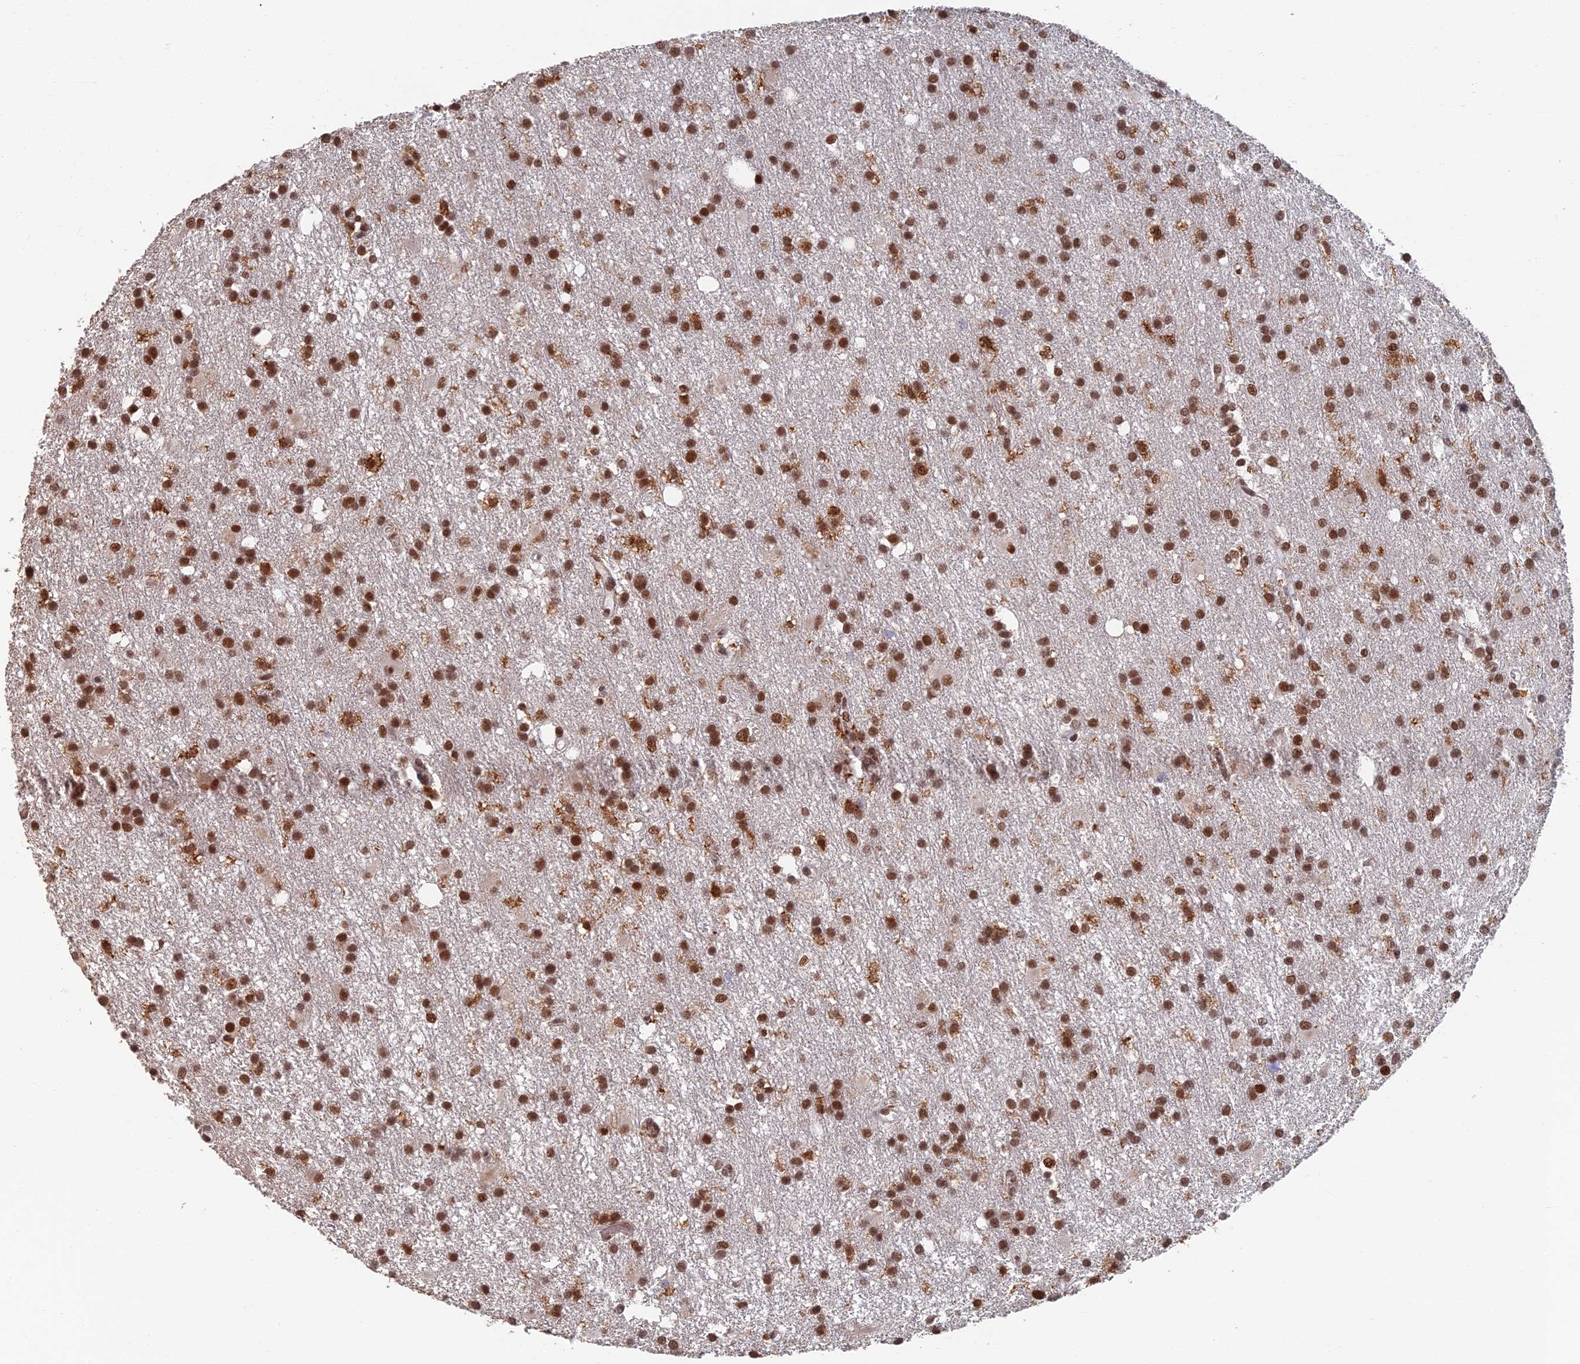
{"staining": {"intensity": "strong", "quantity": ">75%", "location": "nuclear"}, "tissue": "glioma", "cell_type": "Tumor cells", "image_type": "cancer", "snomed": [{"axis": "morphology", "description": "Glioma, malignant, High grade"}, {"axis": "topography", "description": "Brain"}], "caption": "Approximately >75% of tumor cells in human malignant glioma (high-grade) demonstrate strong nuclear protein positivity as visualized by brown immunohistochemical staining.", "gene": "GPATCH1", "patient": {"sex": "male", "age": 77}}